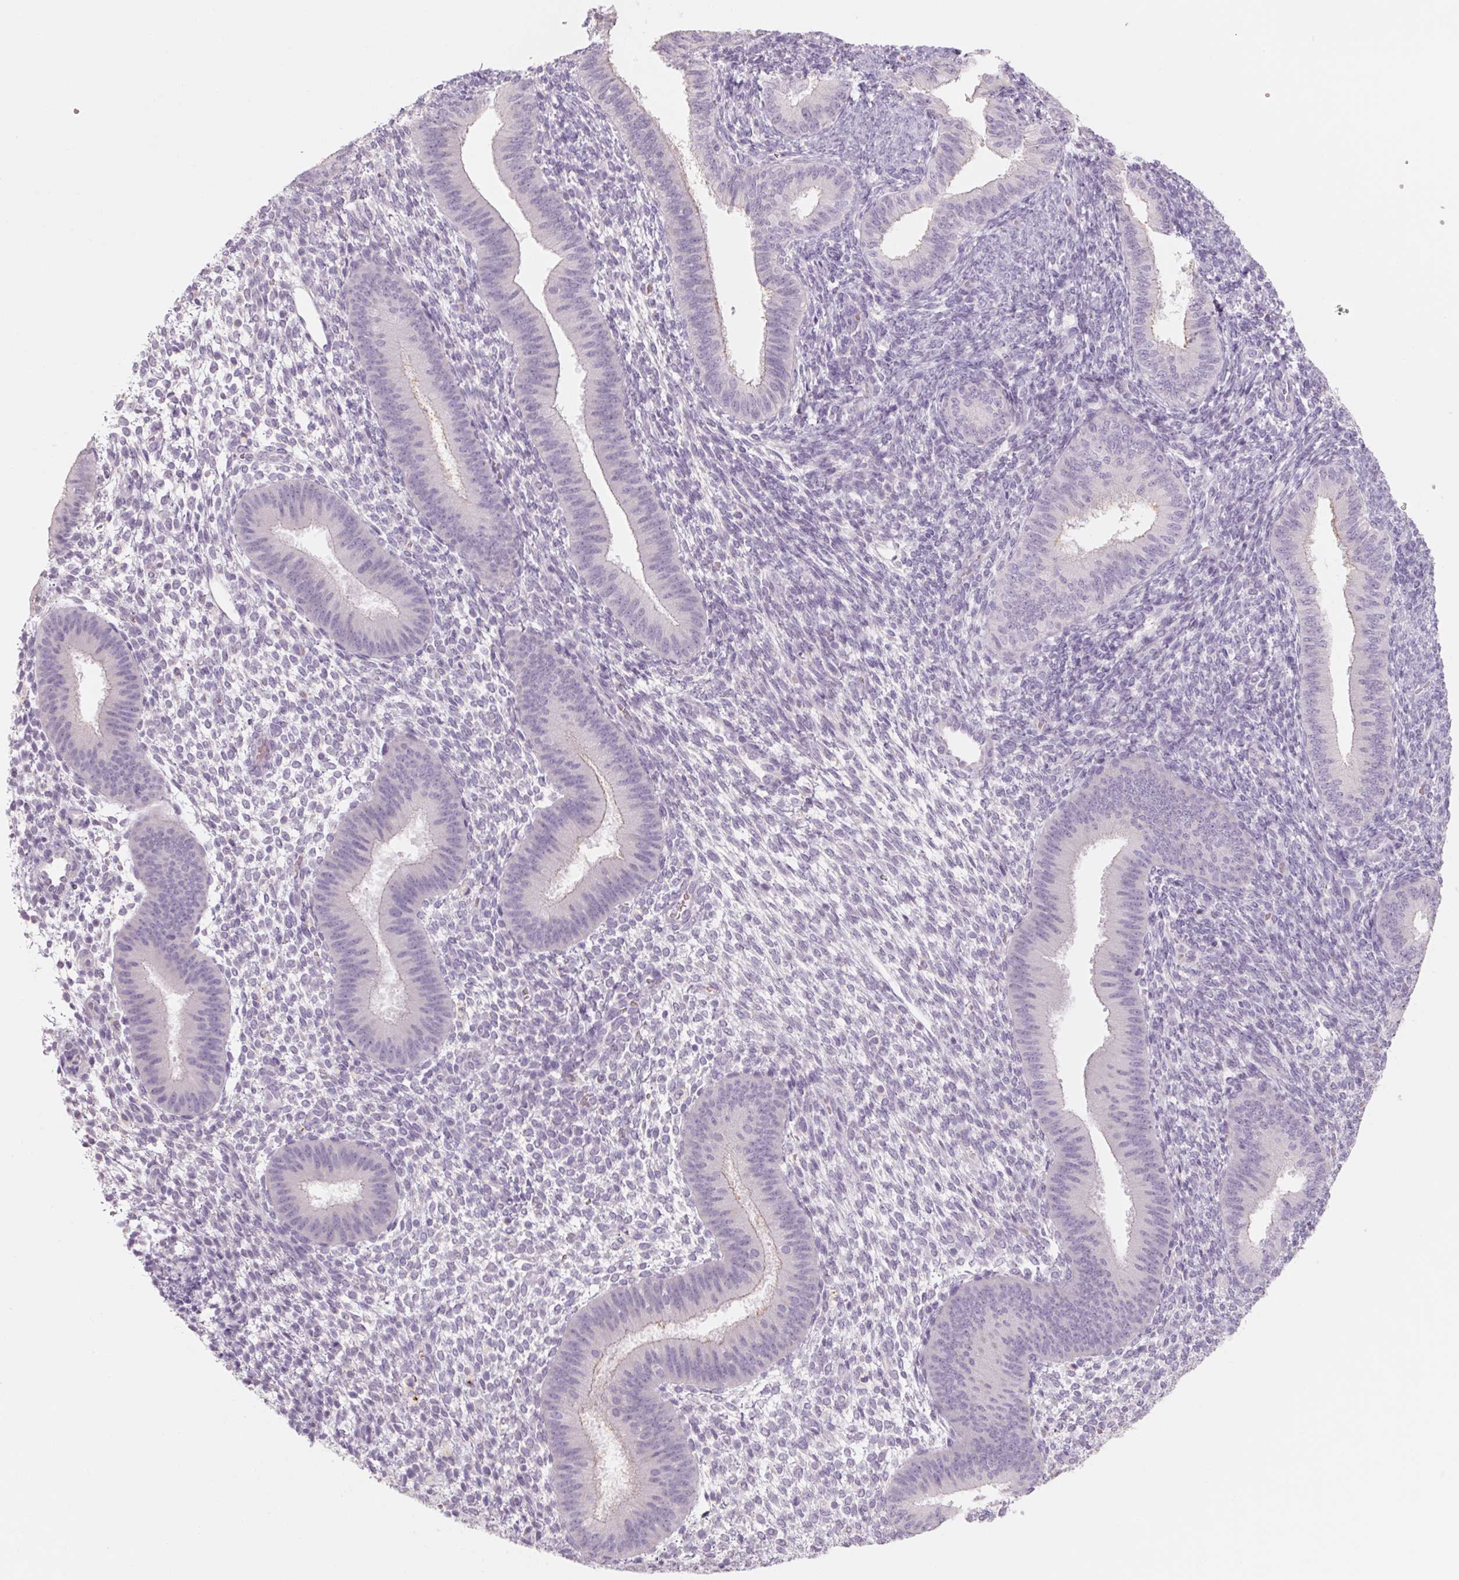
{"staining": {"intensity": "negative", "quantity": "none", "location": "none"}, "tissue": "endometrium", "cell_type": "Cells in endometrial stroma", "image_type": "normal", "snomed": [{"axis": "morphology", "description": "Normal tissue, NOS"}, {"axis": "topography", "description": "Endometrium"}], "caption": "The photomicrograph demonstrates no staining of cells in endometrial stroma in unremarkable endometrium. (Brightfield microscopy of DAB IHC at high magnification).", "gene": "POU1F1", "patient": {"sex": "female", "age": 39}}